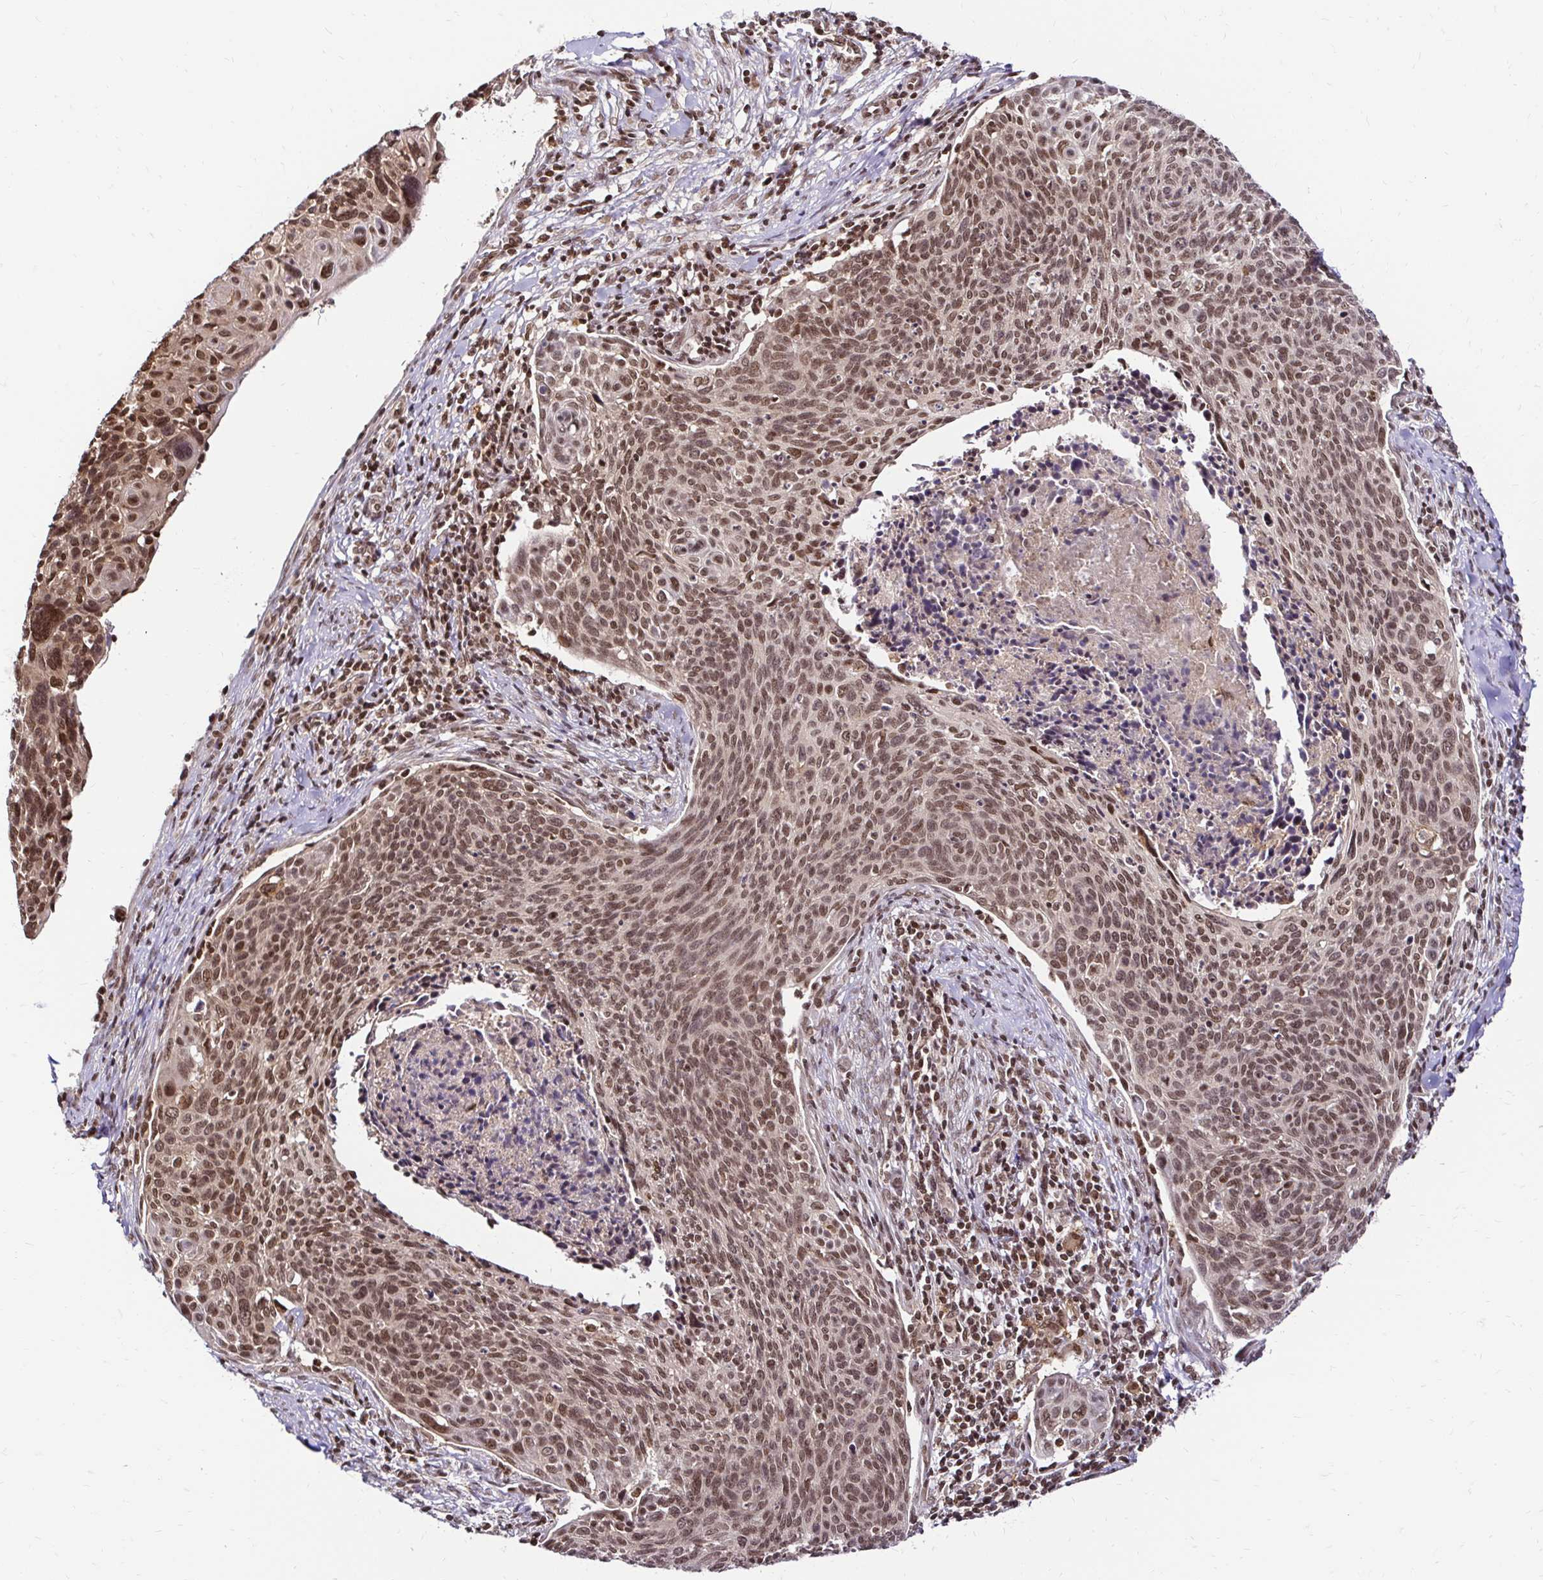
{"staining": {"intensity": "moderate", "quantity": ">75%", "location": "nuclear"}, "tissue": "cervical cancer", "cell_type": "Tumor cells", "image_type": "cancer", "snomed": [{"axis": "morphology", "description": "Squamous cell carcinoma, NOS"}, {"axis": "topography", "description": "Cervix"}], "caption": "Cervical cancer tissue displays moderate nuclear positivity in about >75% of tumor cells", "gene": "GLYR1", "patient": {"sex": "female", "age": 49}}